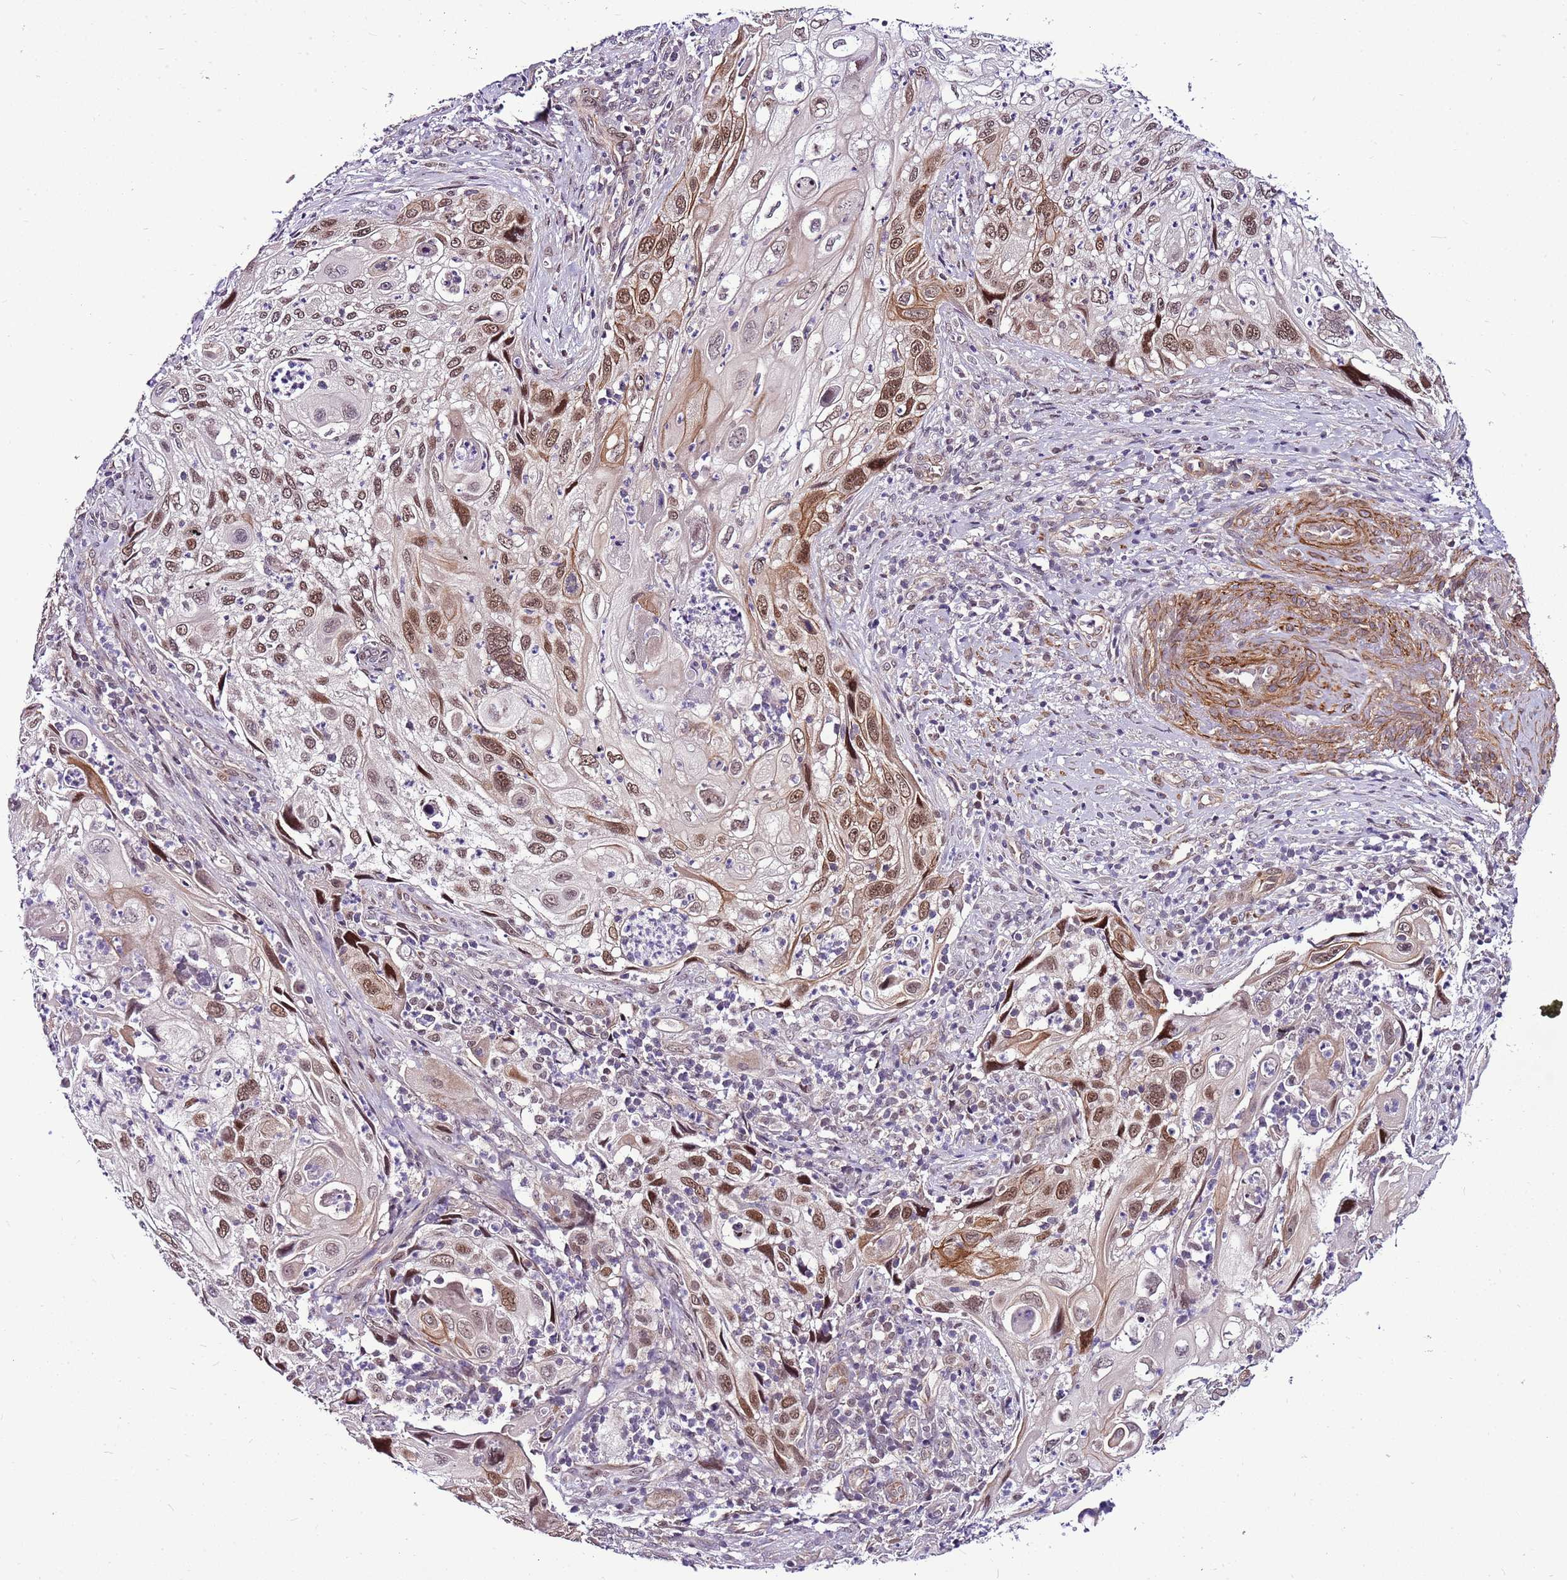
{"staining": {"intensity": "moderate", "quantity": ">75%", "location": "nuclear"}, "tissue": "cervical cancer", "cell_type": "Tumor cells", "image_type": "cancer", "snomed": [{"axis": "morphology", "description": "Squamous cell carcinoma, NOS"}, {"axis": "topography", "description": "Cervix"}], "caption": "Tumor cells reveal moderate nuclear positivity in about >75% of cells in squamous cell carcinoma (cervical). The staining is performed using DAB (3,3'-diaminobenzidine) brown chromogen to label protein expression. The nuclei are counter-stained blue using hematoxylin.", "gene": "POLE3", "patient": {"sex": "female", "age": 70}}